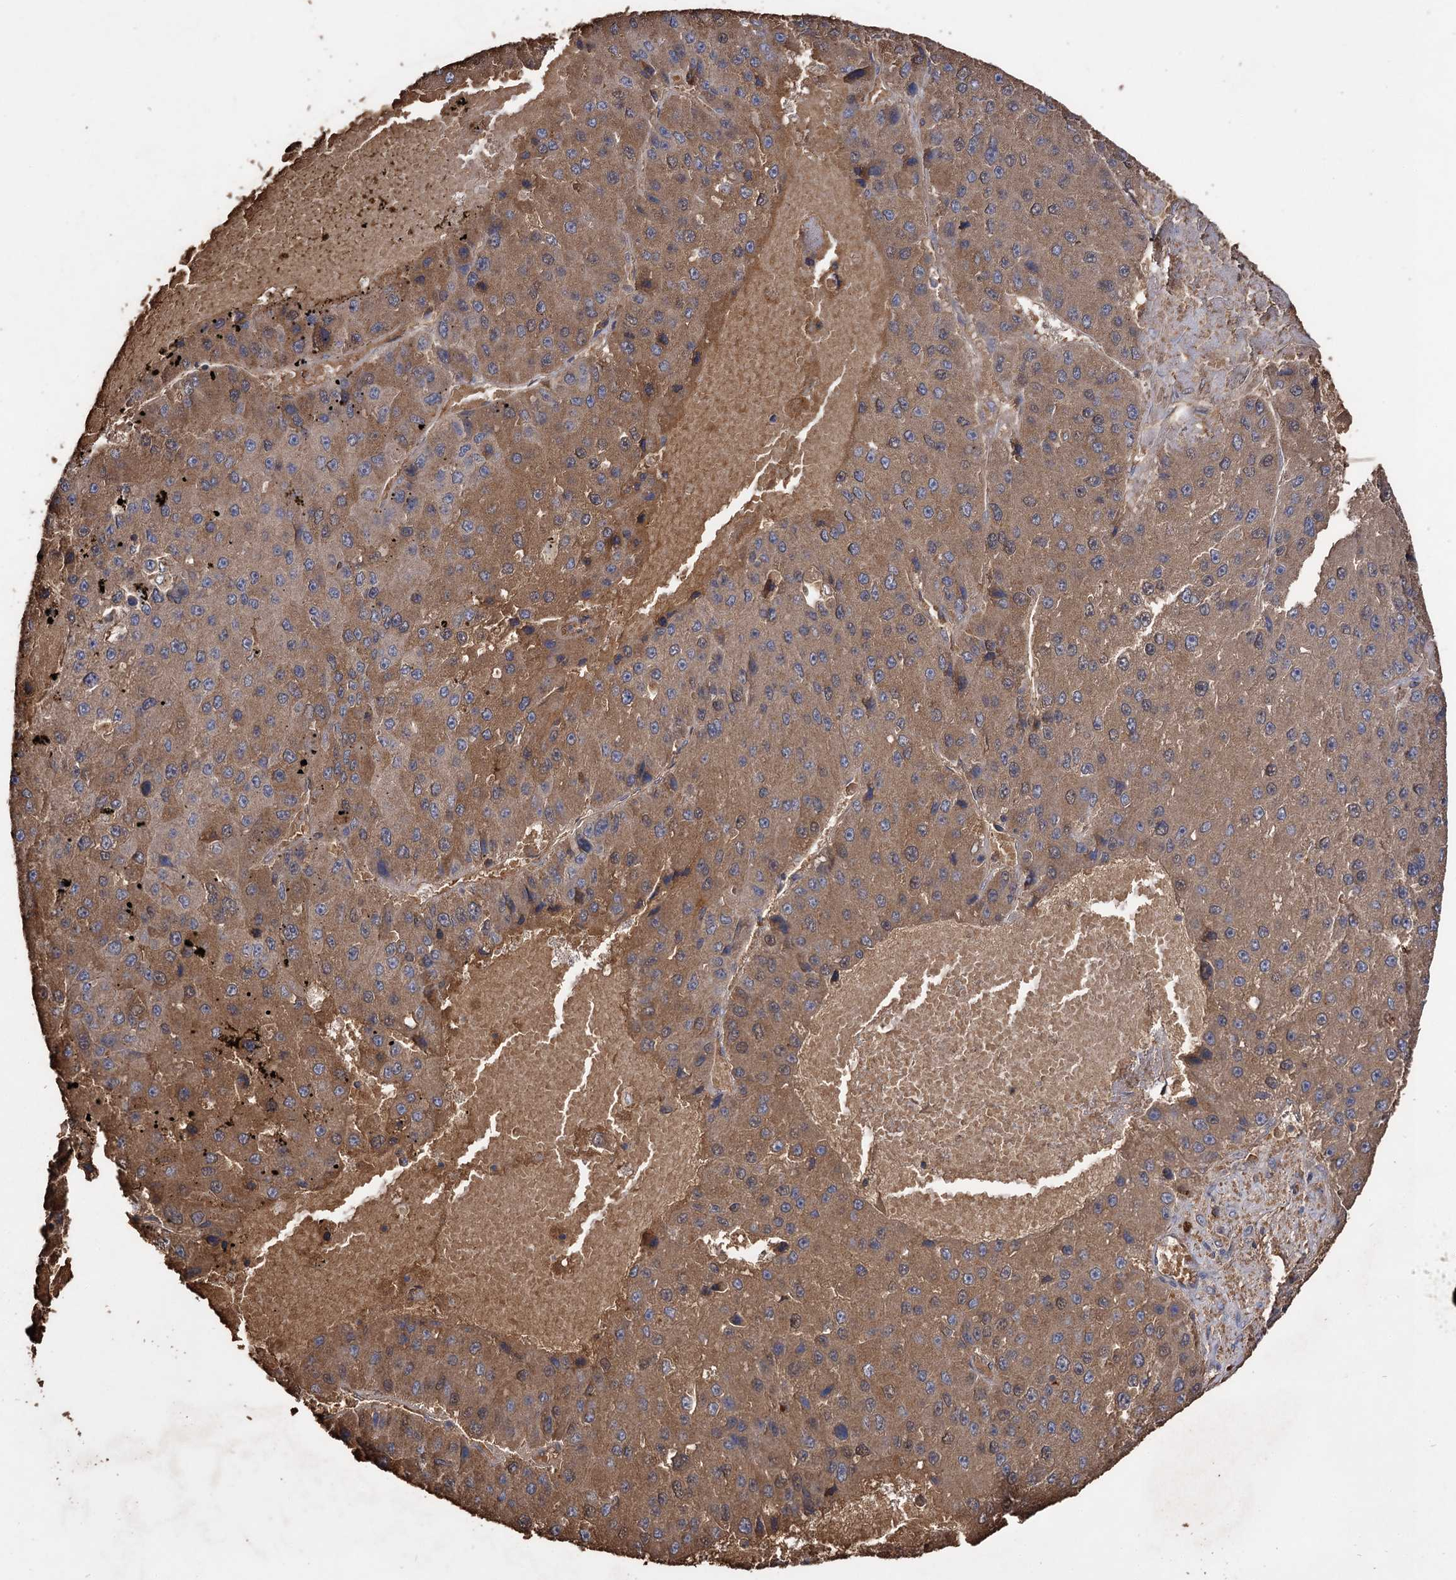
{"staining": {"intensity": "moderate", "quantity": ">75%", "location": "cytoplasmic/membranous"}, "tissue": "liver cancer", "cell_type": "Tumor cells", "image_type": "cancer", "snomed": [{"axis": "morphology", "description": "Carcinoma, Hepatocellular, NOS"}, {"axis": "topography", "description": "Liver"}], "caption": "This micrograph shows immunohistochemistry staining of human hepatocellular carcinoma (liver), with medium moderate cytoplasmic/membranous positivity in about >75% of tumor cells.", "gene": "USP50", "patient": {"sex": "female", "age": 73}}